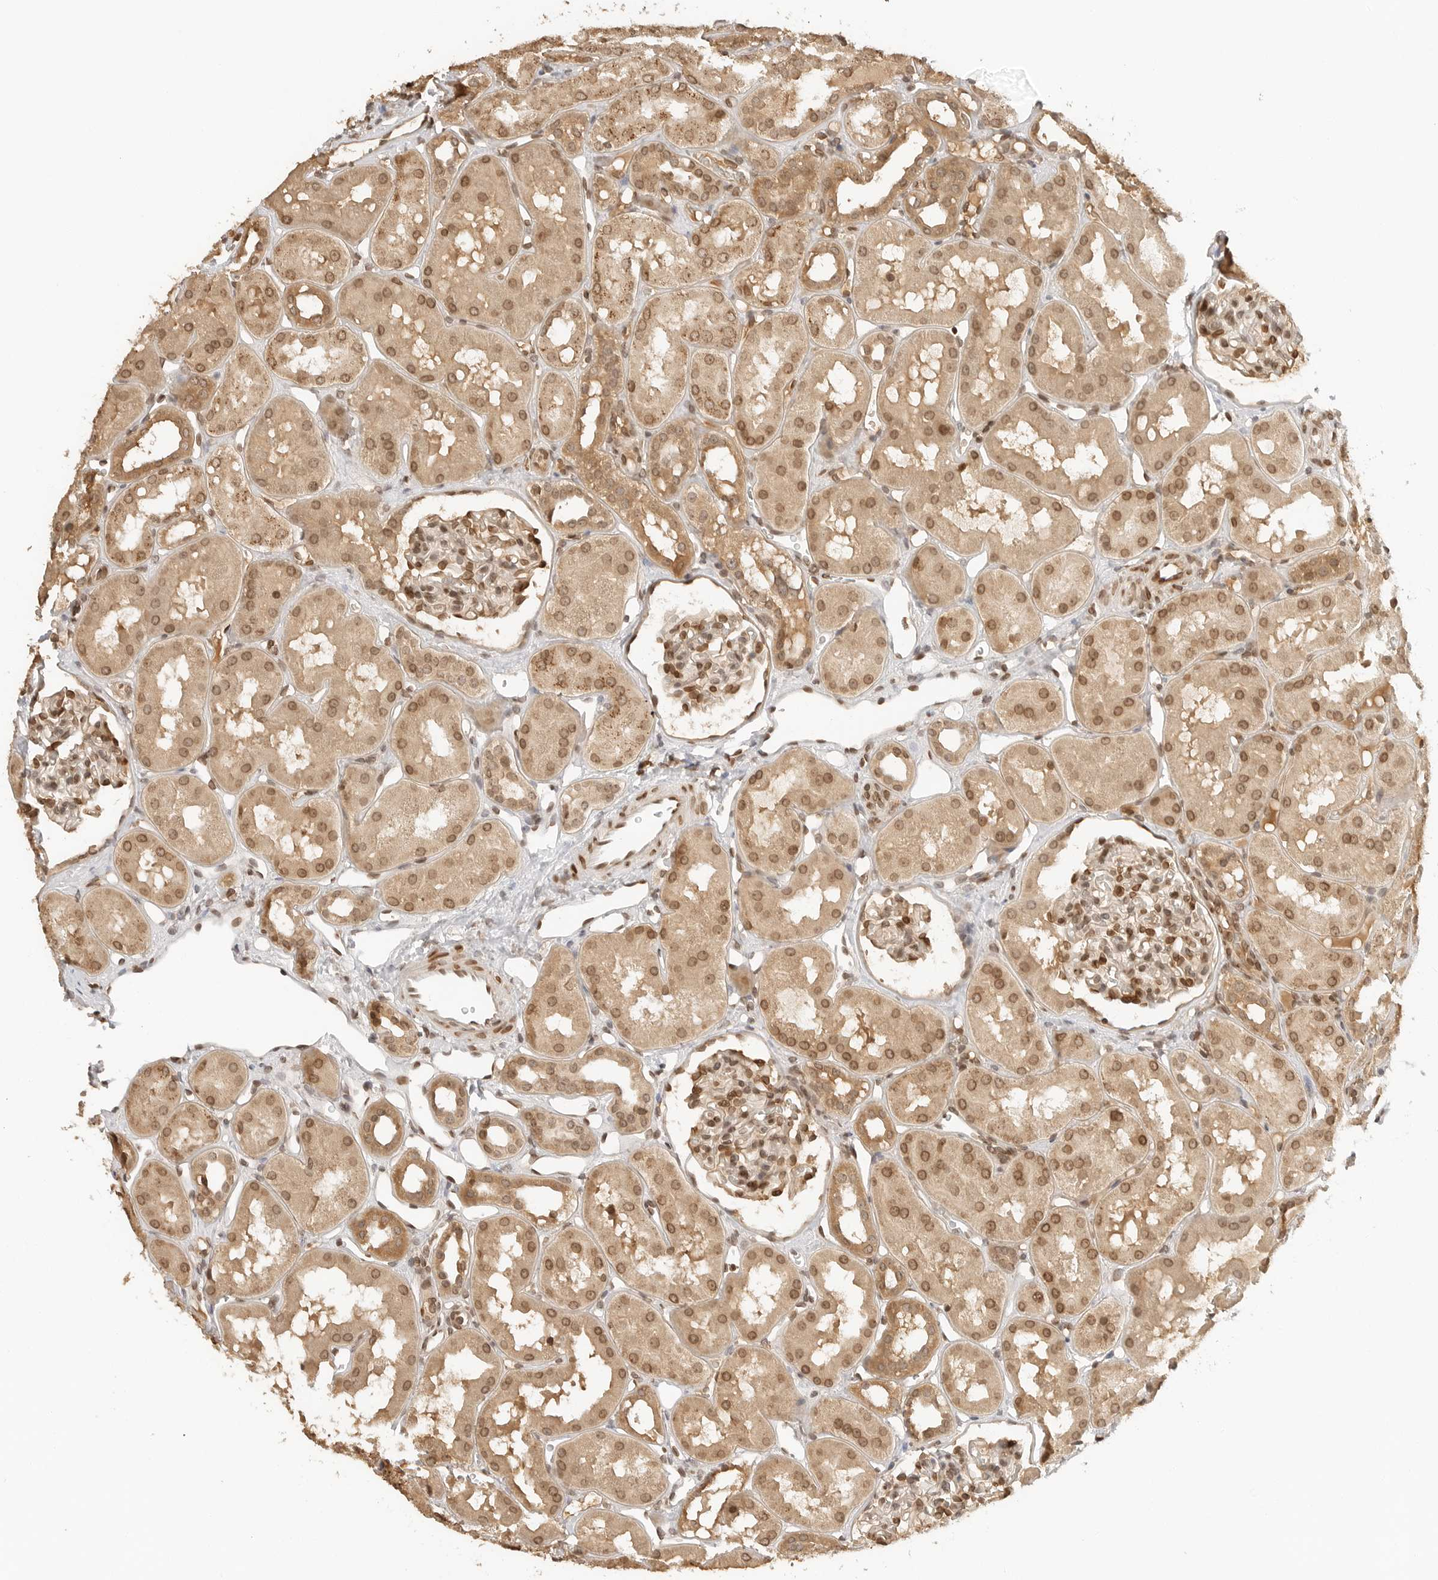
{"staining": {"intensity": "moderate", "quantity": ">75%", "location": "cytoplasmic/membranous,nuclear"}, "tissue": "kidney", "cell_type": "Cells in glomeruli", "image_type": "normal", "snomed": [{"axis": "morphology", "description": "Normal tissue, NOS"}, {"axis": "topography", "description": "Kidney"}], "caption": "An IHC micrograph of unremarkable tissue is shown. Protein staining in brown labels moderate cytoplasmic/membranous,nuclear positivity in kidney within cells in glomeruli. The staining was performed using DAB, with brown indicating positive protein expression. Nuclei are stained blue with hematoxylin.", "gene": "POLH", "patient": {"sex": "male", "age": 16}}